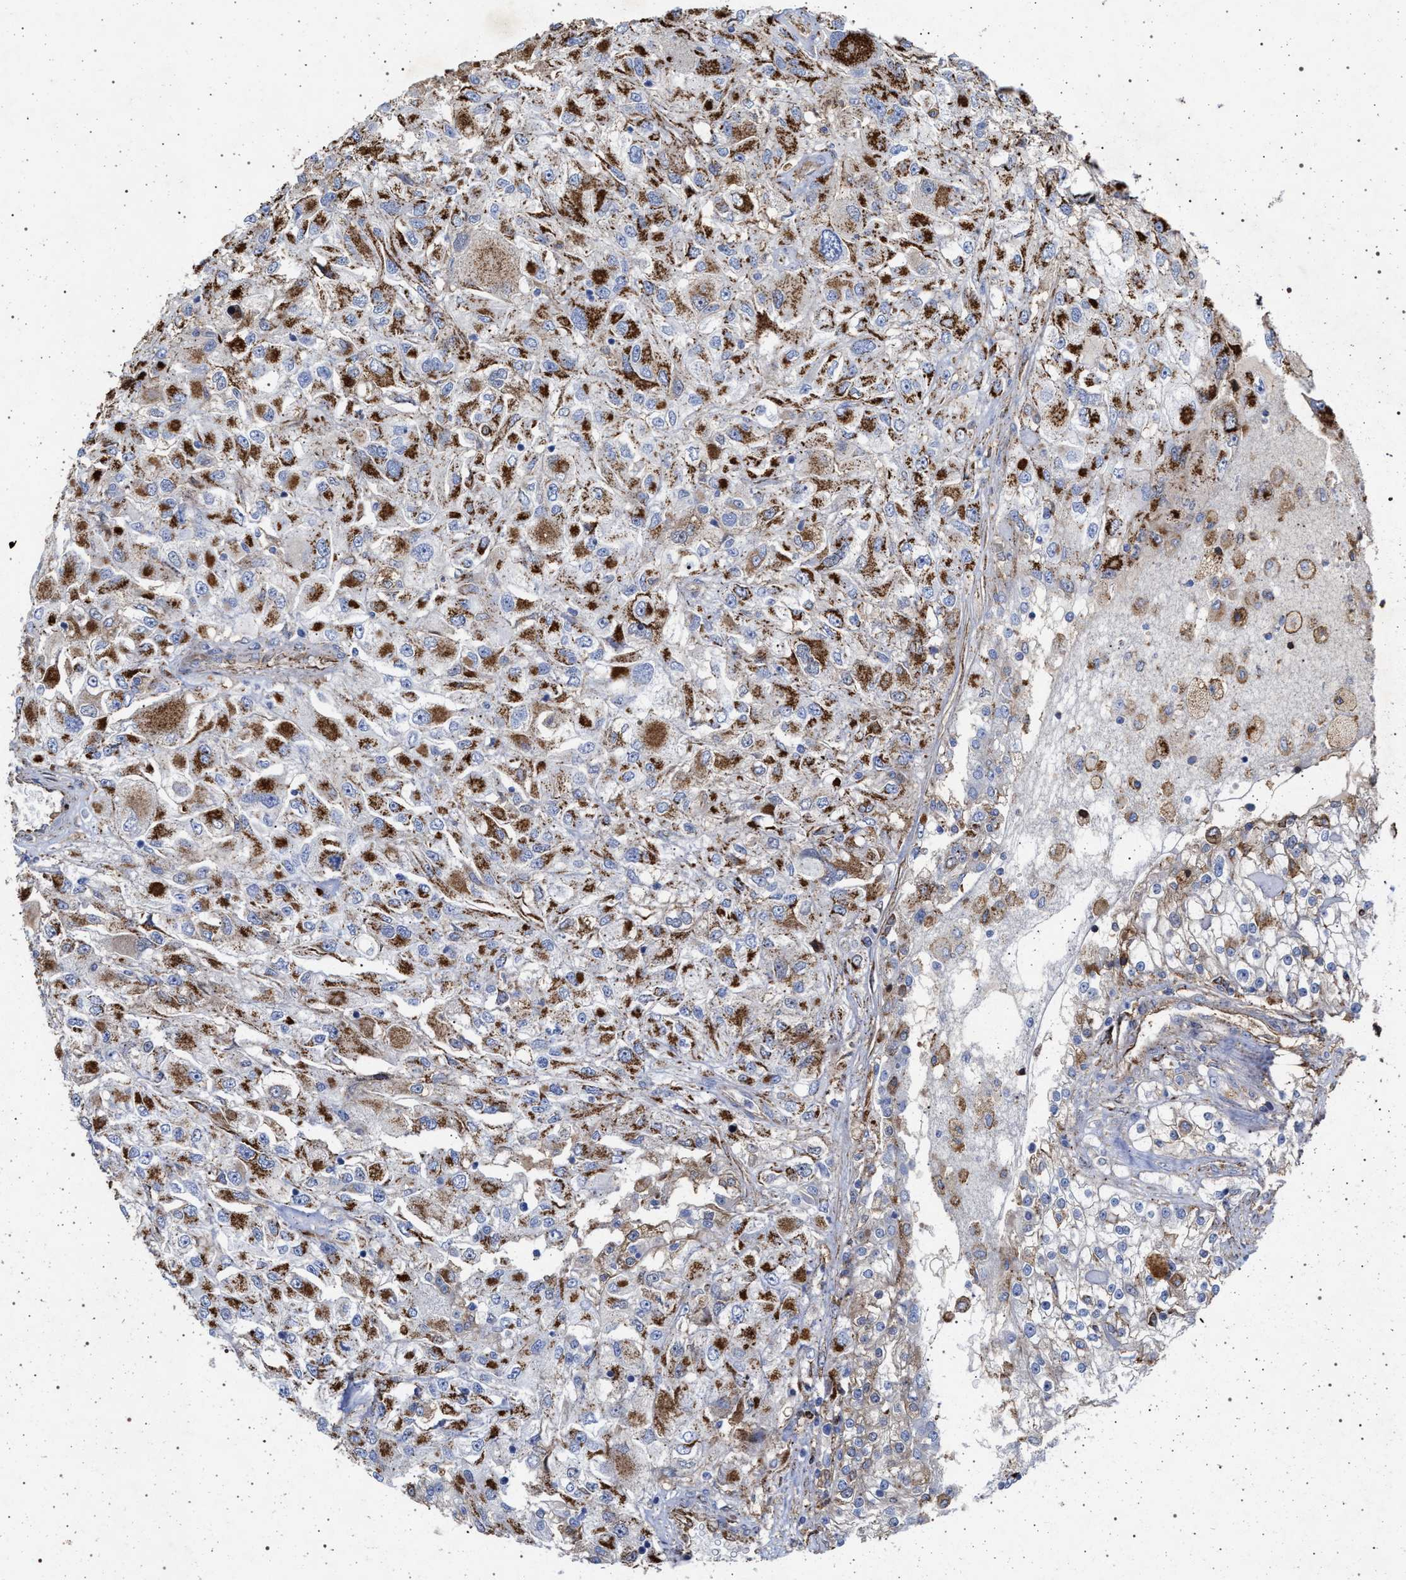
{"staining": {"intensity": "moderate", "quantity": ">75%", "location": "cytoplasmic/membranous"}, "tissue": "renal cancer", "cell_type": "Tumor cells", "image_type": "cancer", "snomed": [{"axis": "morphology", "description": "Adenocarcinoma, NOS"}, {"axis": "topography", "description": "Kidney"}], "caption": "Immunohistochemical staining of renal adenocarcinoma demonstrates medium levels of moderate cytoplasmic/membranous protein positivity in approximately >75% of tumor cells.", "gene": "PLG", "patient": {"sex": "female", "age": 52}}